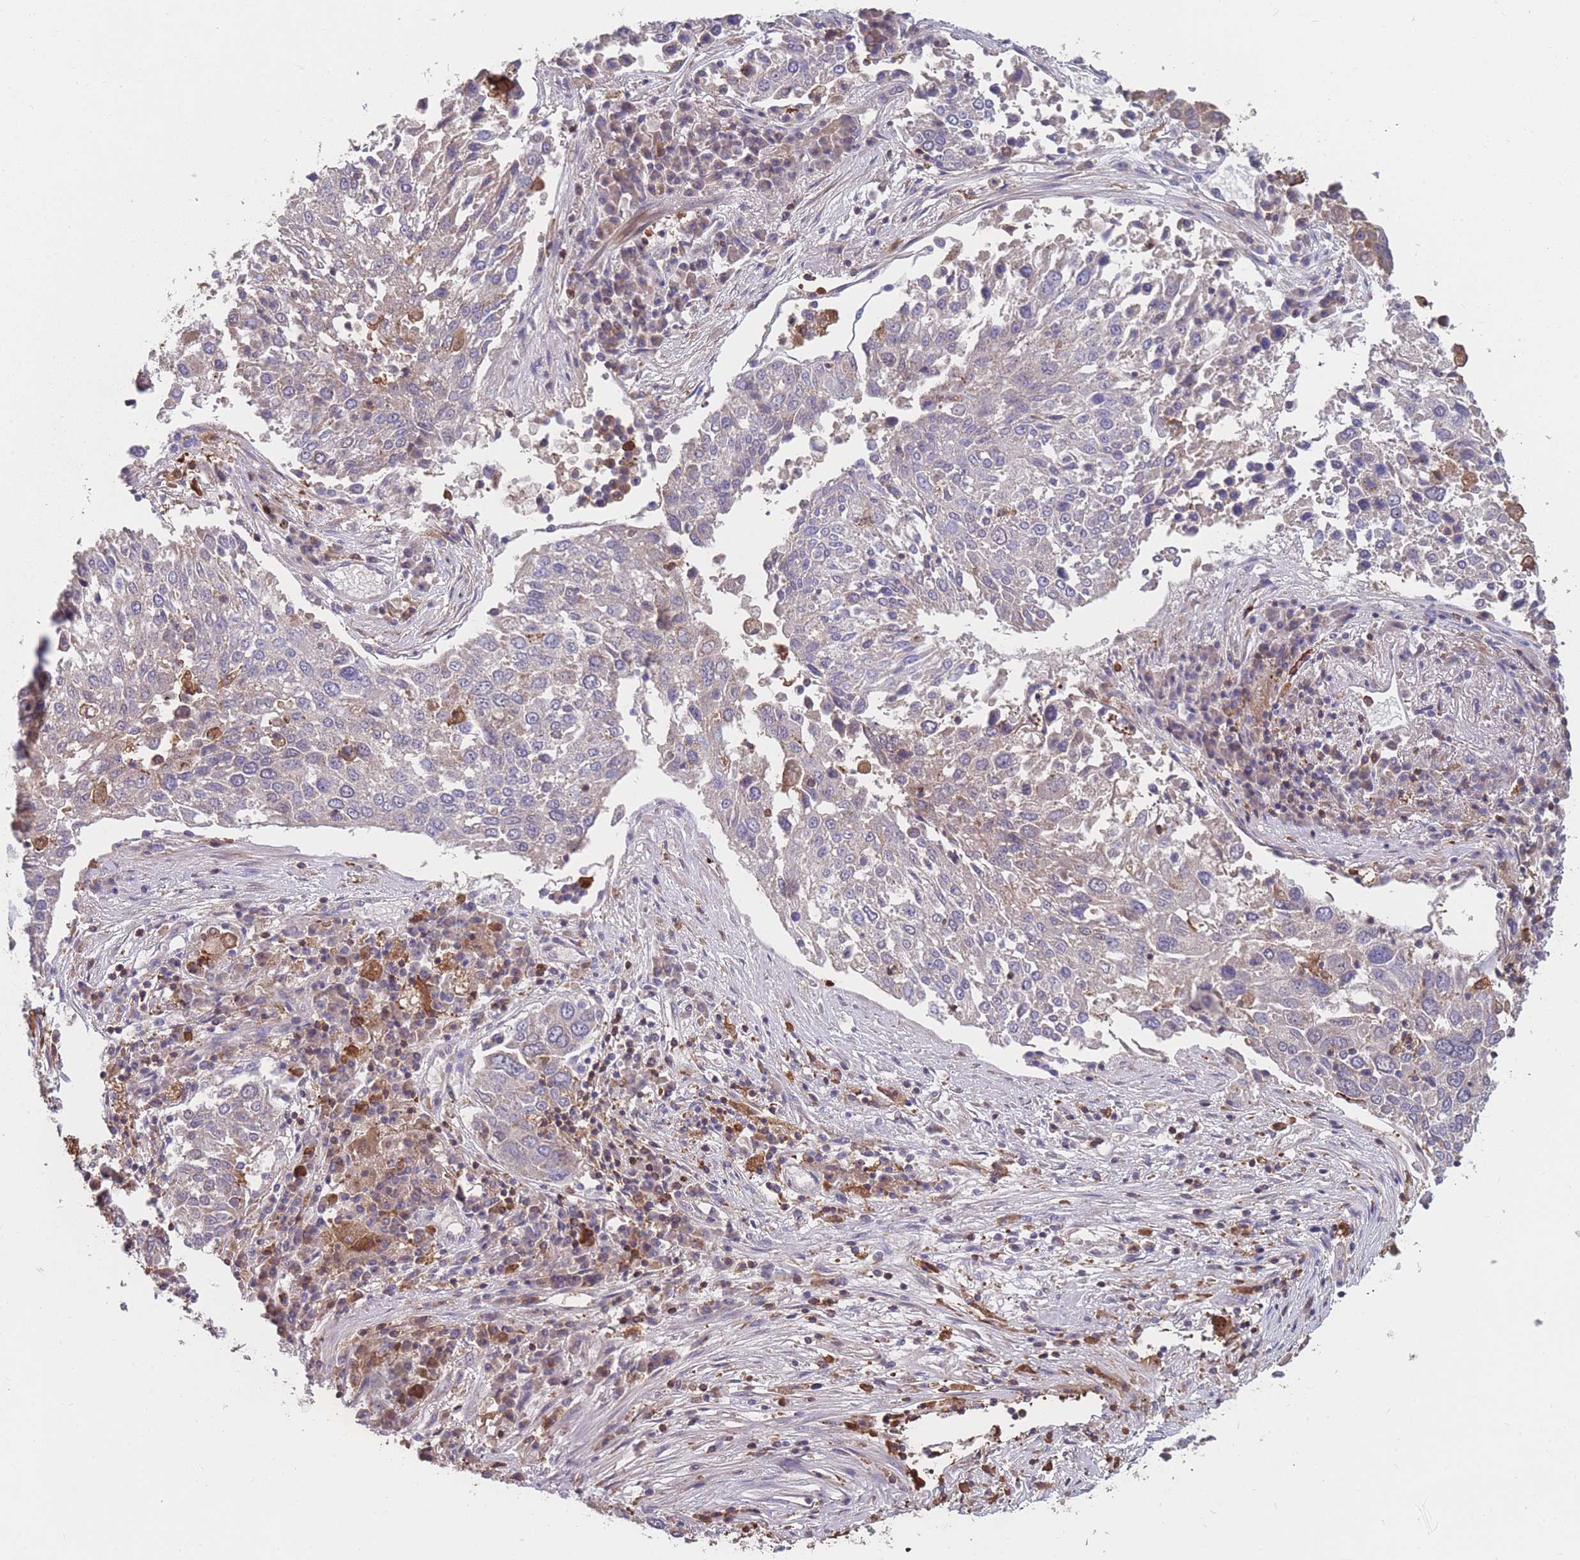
{"staining": {"intensity": "weak", "quantity": "<25%", "location": "cytoplasmic/membranous"}, "tissue": "lung cancer", "cell_type": "Tumor cells", "image_type": "cancer", "snomed": [{"axis": "morphology", "description": "Squamous cell carcinoma, NOS"}, {"axis": "topography", "description": "Lung"}], "caption": "High power microscopy micrograph of an IHC histopathology image of lung squamous cell carcinoma, revealing no significant expression in tumor cells.", "gene": "CD33", "patient": {"sex": "male", "age": 65}}